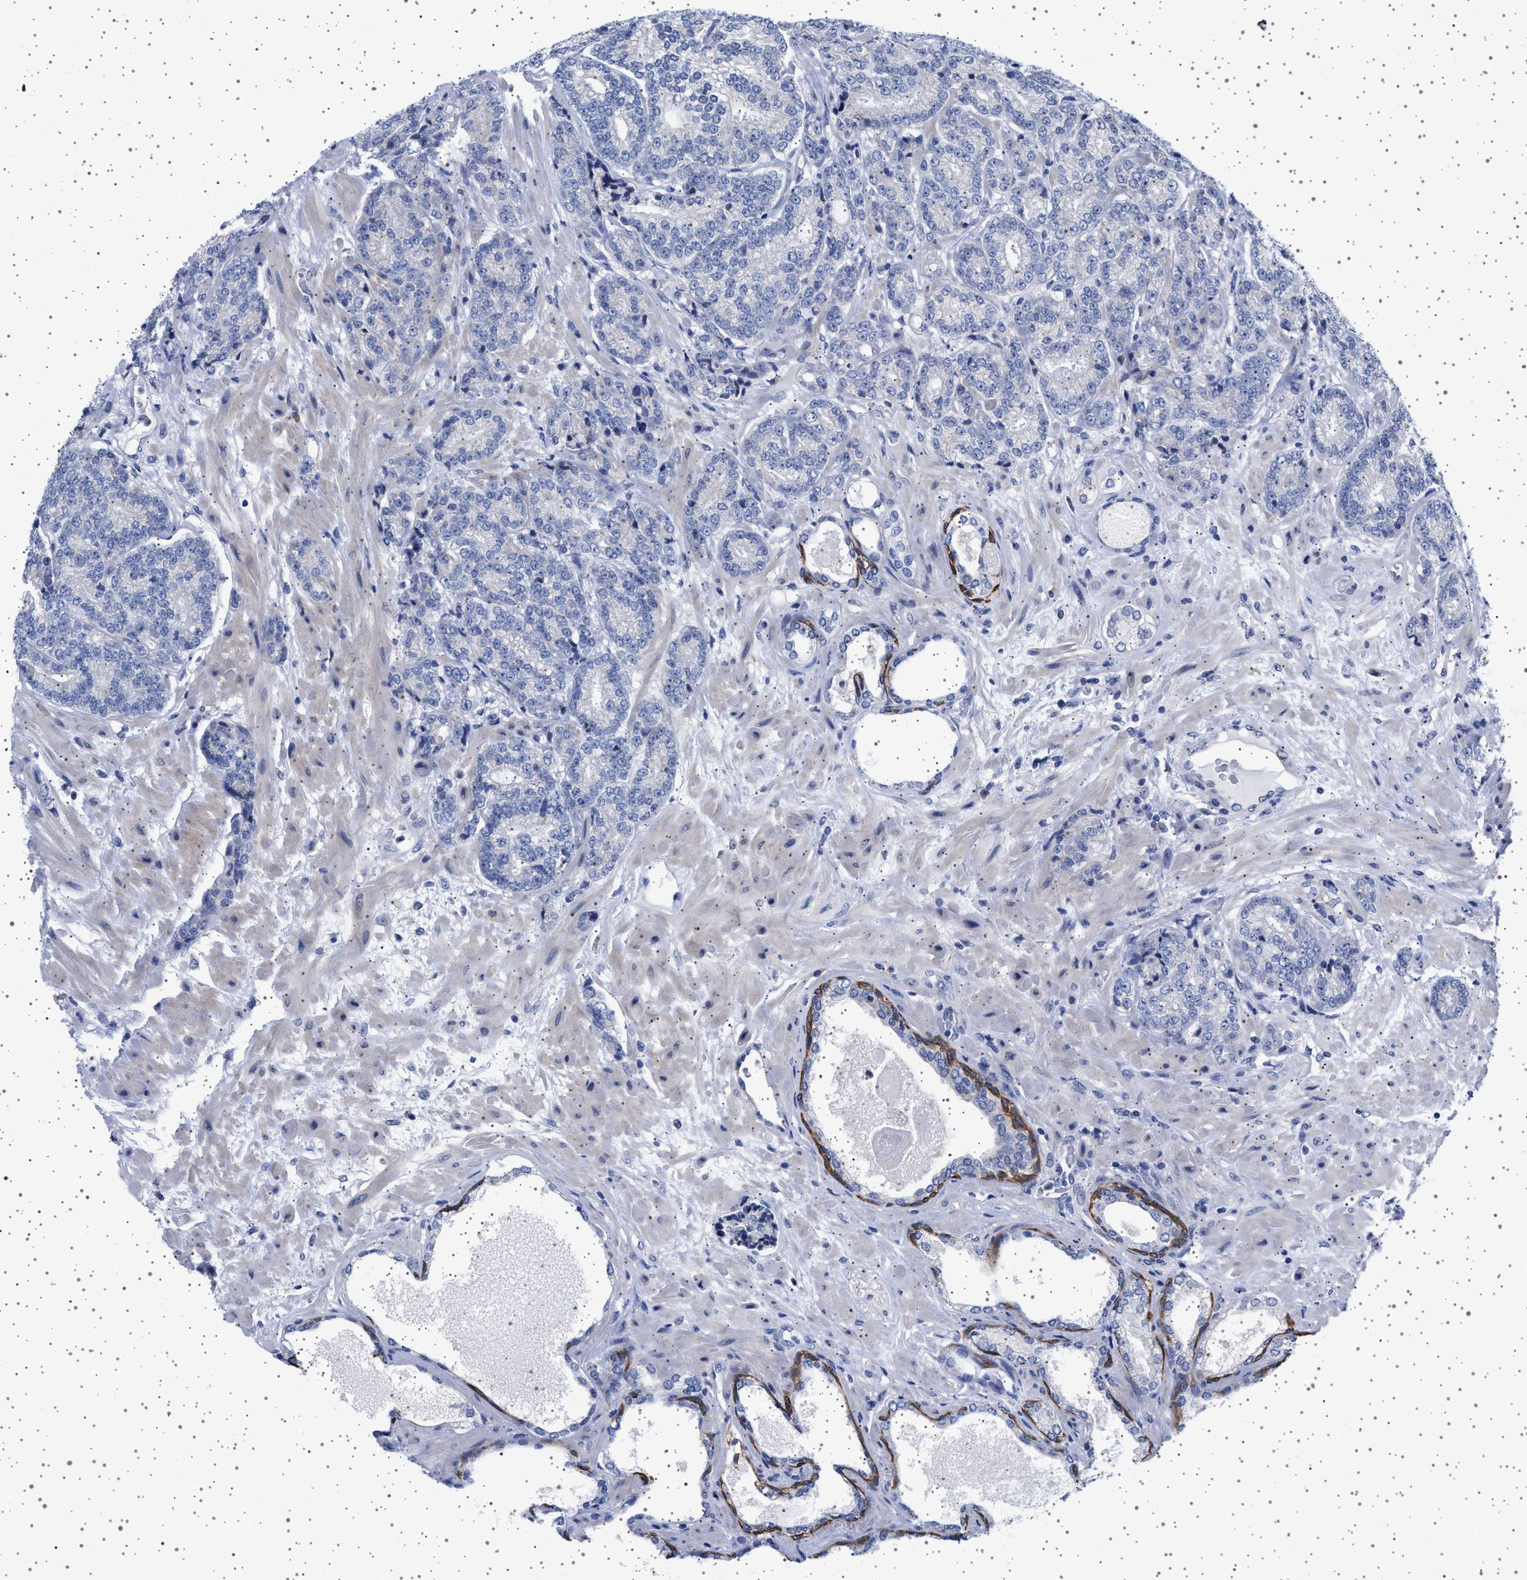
{"staining": {"intensity": "negative", "quantity": "none", "location": "none"}, "tissue": "prostate cancer", "cell_type": "Tumor cells", "image_type": "cancer", "snomed": [{"axis": "morphology", "description": "Adenocarcinoma, High grade"}, {"axis": "topography", "description": "Prostate"}], "caption": "There is no significant expression in tumor cells of high-grade adenocarcinoma (prostate). (DAB immunohistochemistry visualized using brightfield microscopy, high magnification).", "gene": "TRMT10B", "patient": {"sex": "male", "age": 61}}